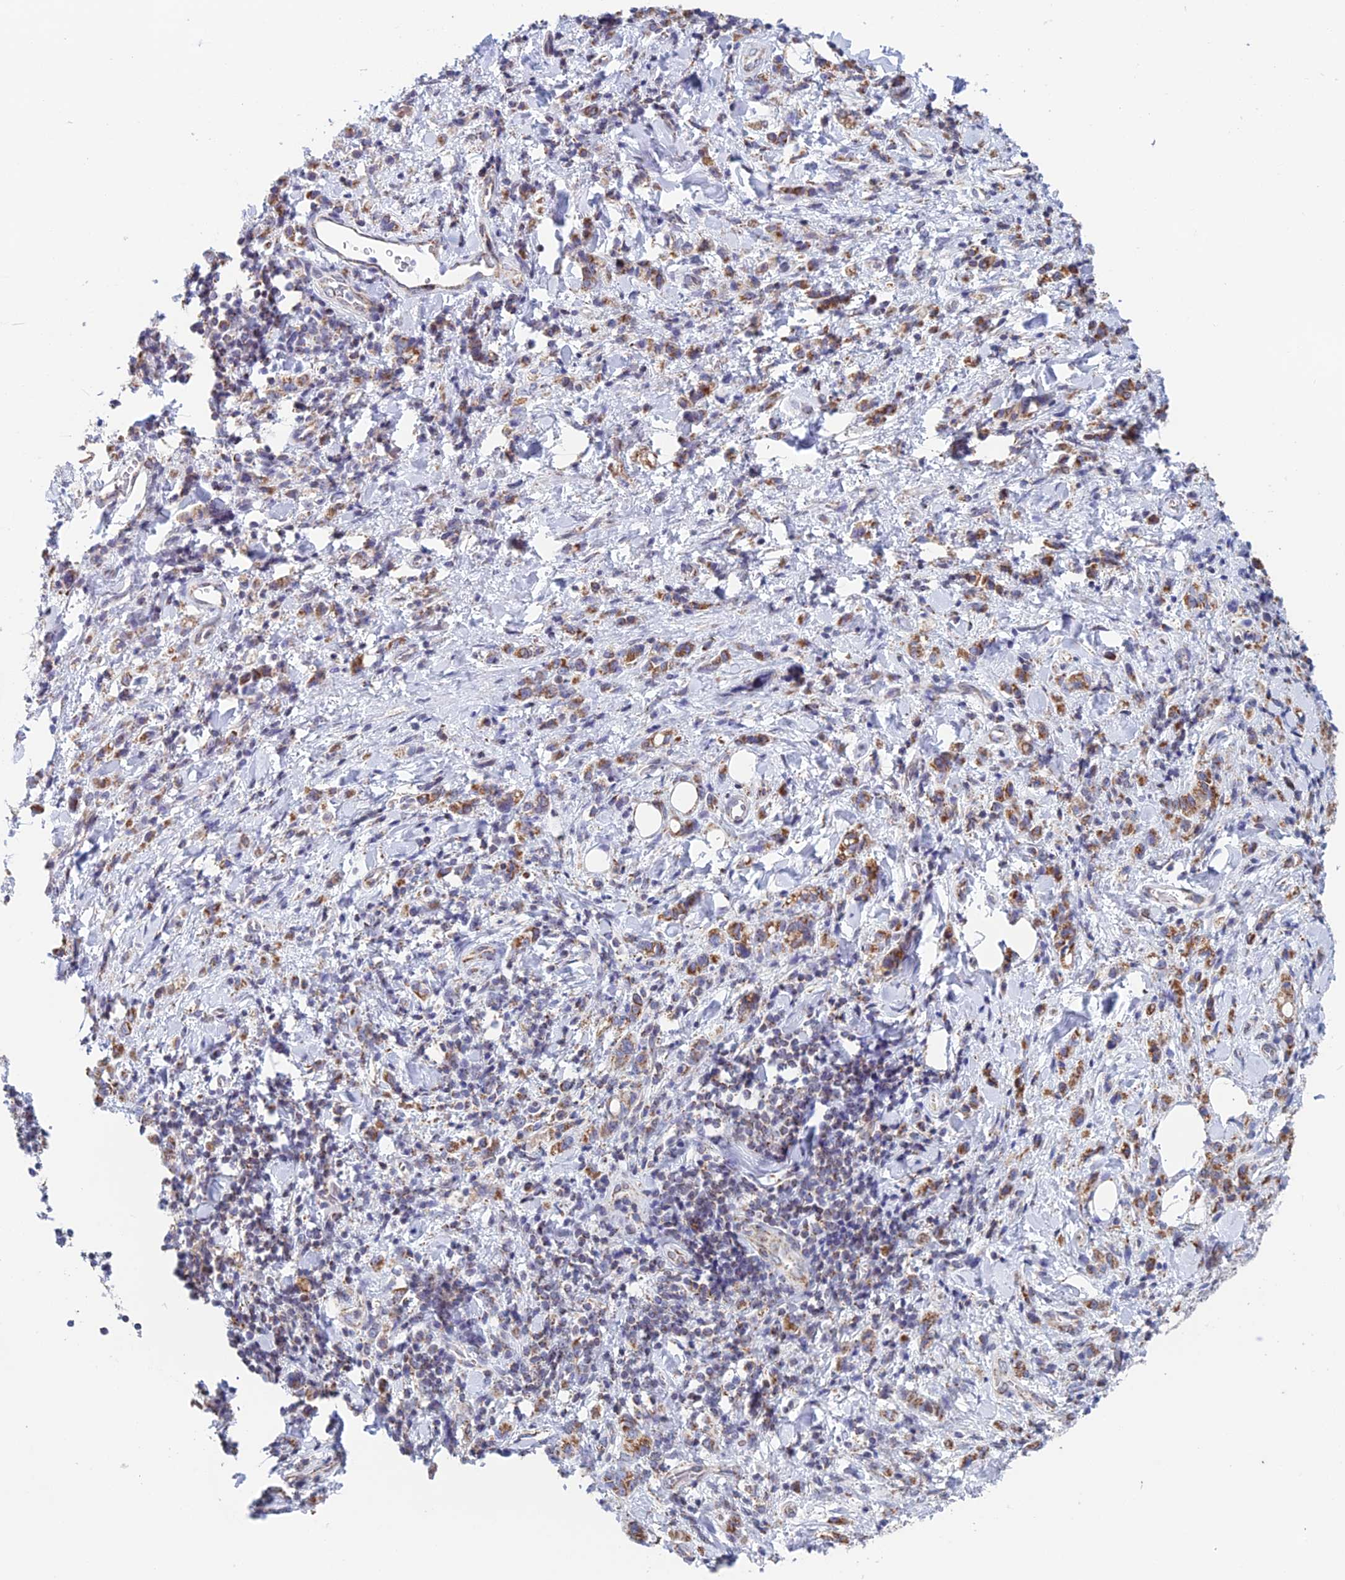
{"staining": {"intensity": "moderate", "quantity": ">75%", "location": "cytoplasmic/membranous"}, "tissue": "stomach cancer", "cell_type": "Tumor cells", "image_type": "cancer", "snomed": [{"axis": "morphology", "description": "Adenocarcinoma, NOS"}, {"axis": "topography", "description": "Stomach"}], "caption": "A micrograph of stomach cancer (adenocarcinoma) stained for a protein demonstrates moderate cytoplasmic/membranous brown staining in tumor cells.", "gene": "ZNG1B", "patient": {"sex": "male", "age": 77}}